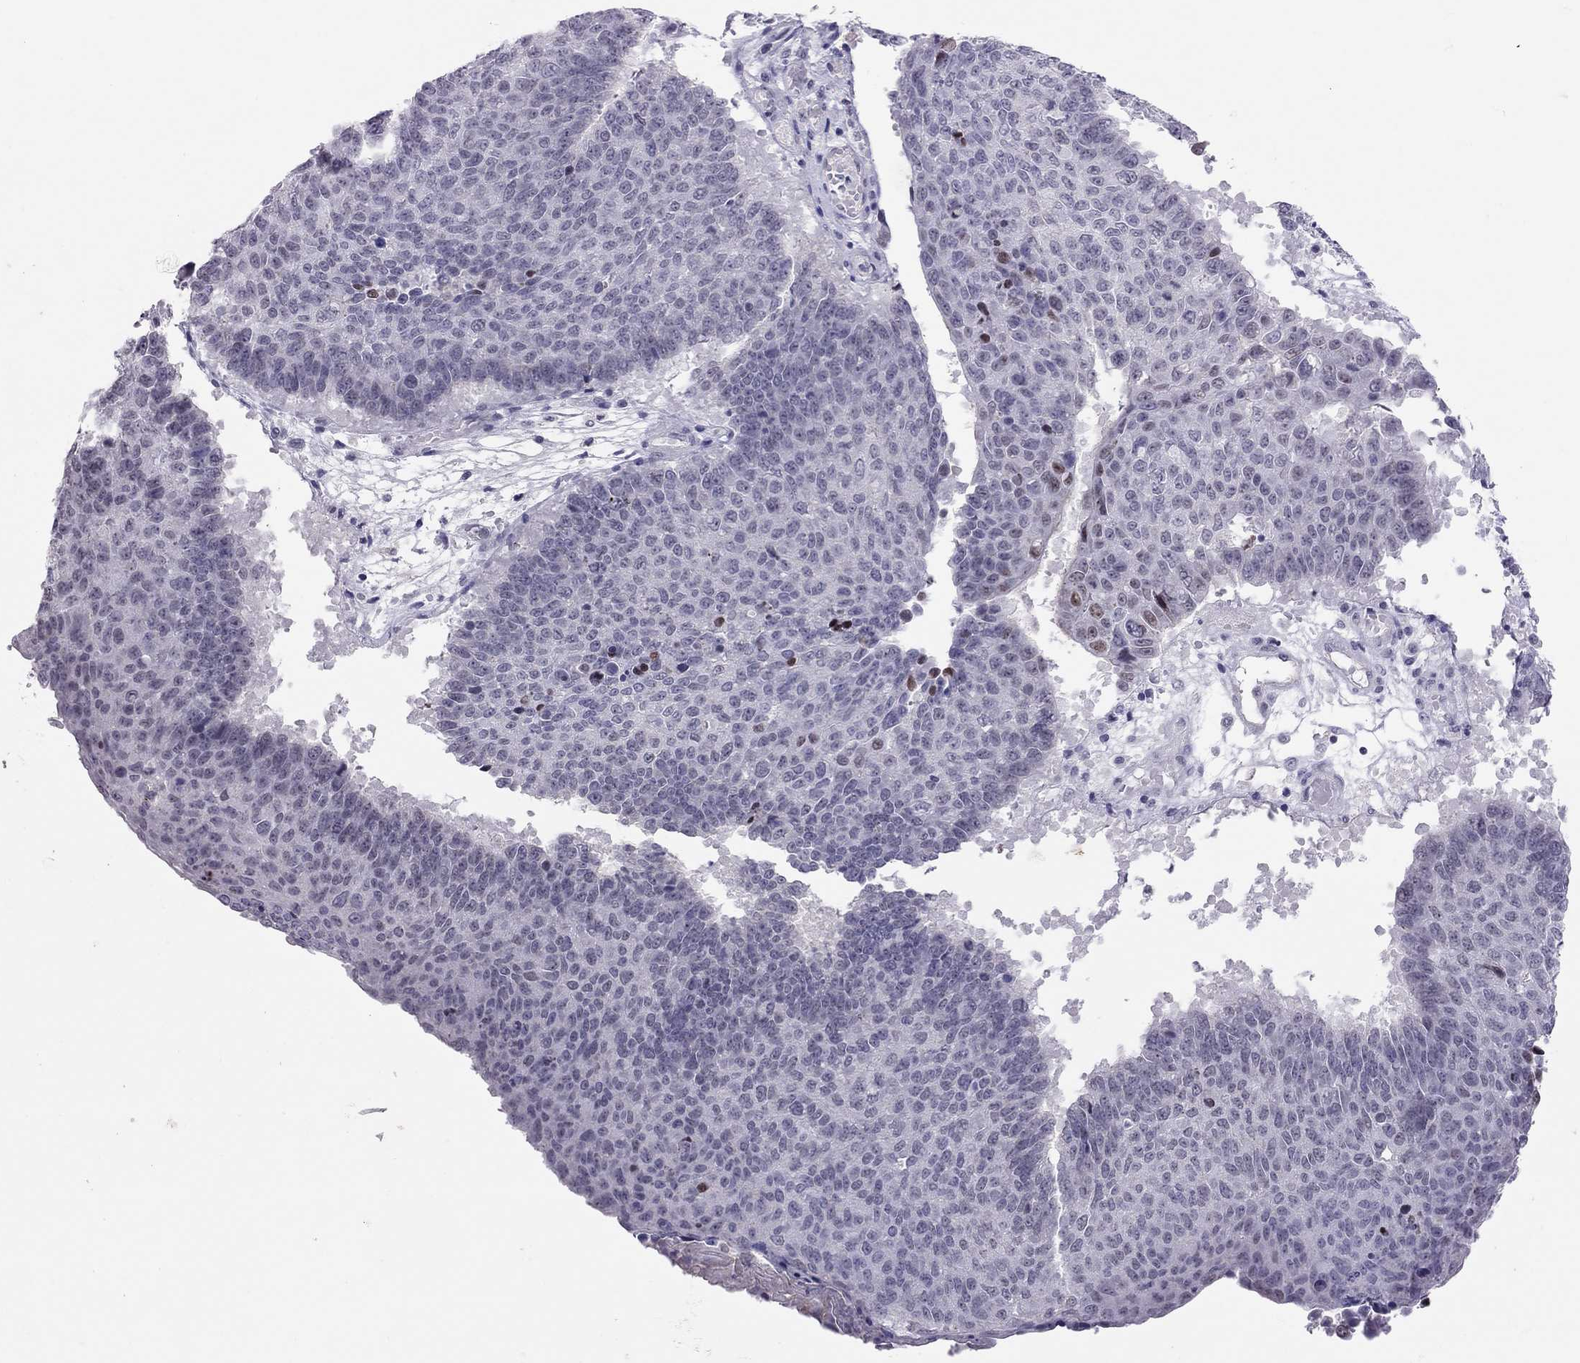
{"staining": {"intensity": "negative", "quantity": "none", "location": "none"}, "tissue": "lung cancer", "cell_type": "Tumor cells", "image_type": "cancer", "snomed": [{"axis": "morphology", "description": "Squamous cell carcinoma, NOS"}, {"axis": "topography", "description": "Lung"}], "caption": "This is a histopathology image of IHC staining of lung cancer, which shows no staining in tumor cells.", "gene": "JHY", "patient": {"sex": "male", "age": 73}}